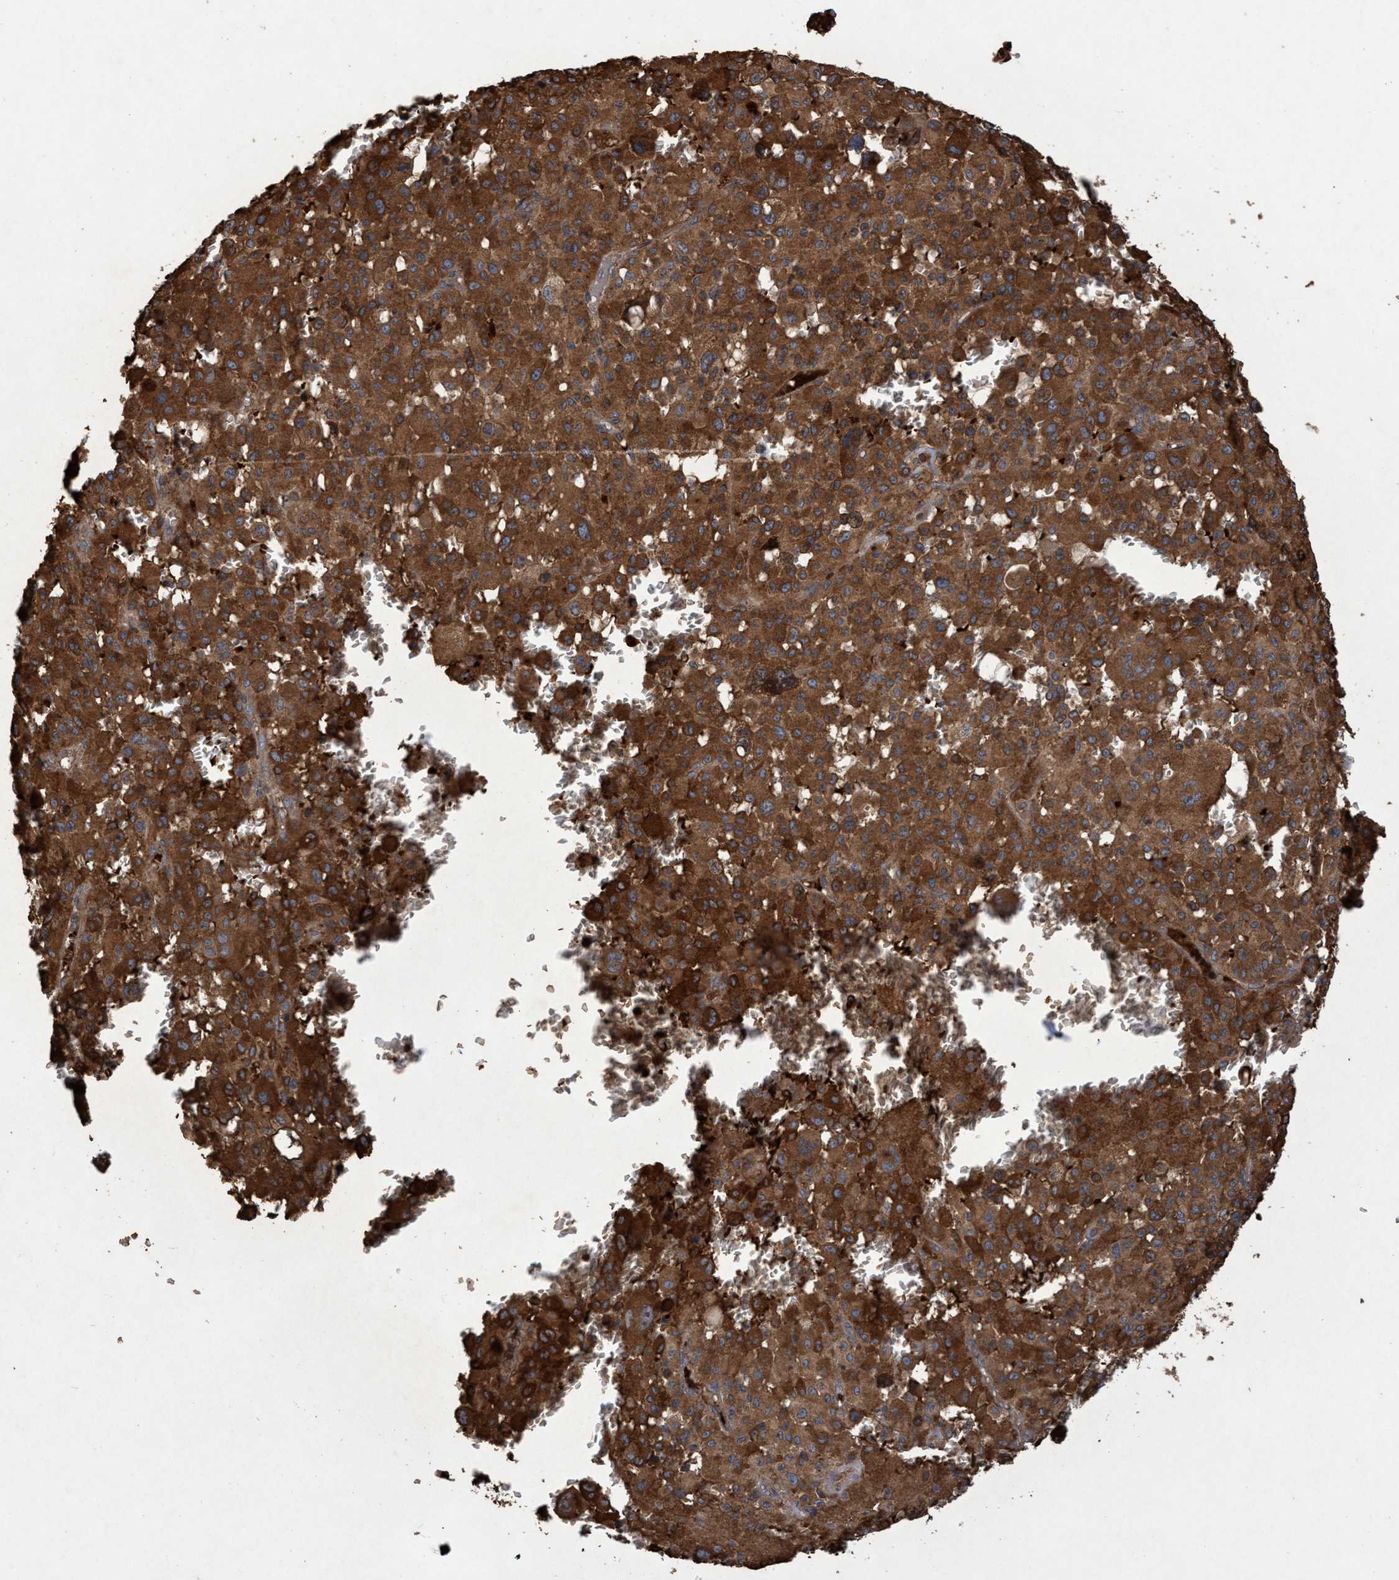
{"staining": {"intensity": "strong", "quantity": ">75%", "location": "cytoplasmic/membranous"}, "tissue": "melanoma", "cell_type": "Tumor cells", "image_type": "cancer", "snomed": [{"axis": "morphology", "description": "Malignant melanoma, Metastatic site"}, {"axis": "topography", "description": "Skin"}], "caption": "Tumor cells show strong cytoplasmic/membranous expression in approximately >75% of cells in malignant melanoma (metastatic site). The staining was performed using DAB, with brown indicating positive protein expression. Nuclei are stained blue with hematoxylin.", "gene": "CHMP6", "patient": {"sex": "female", "age": 74}}